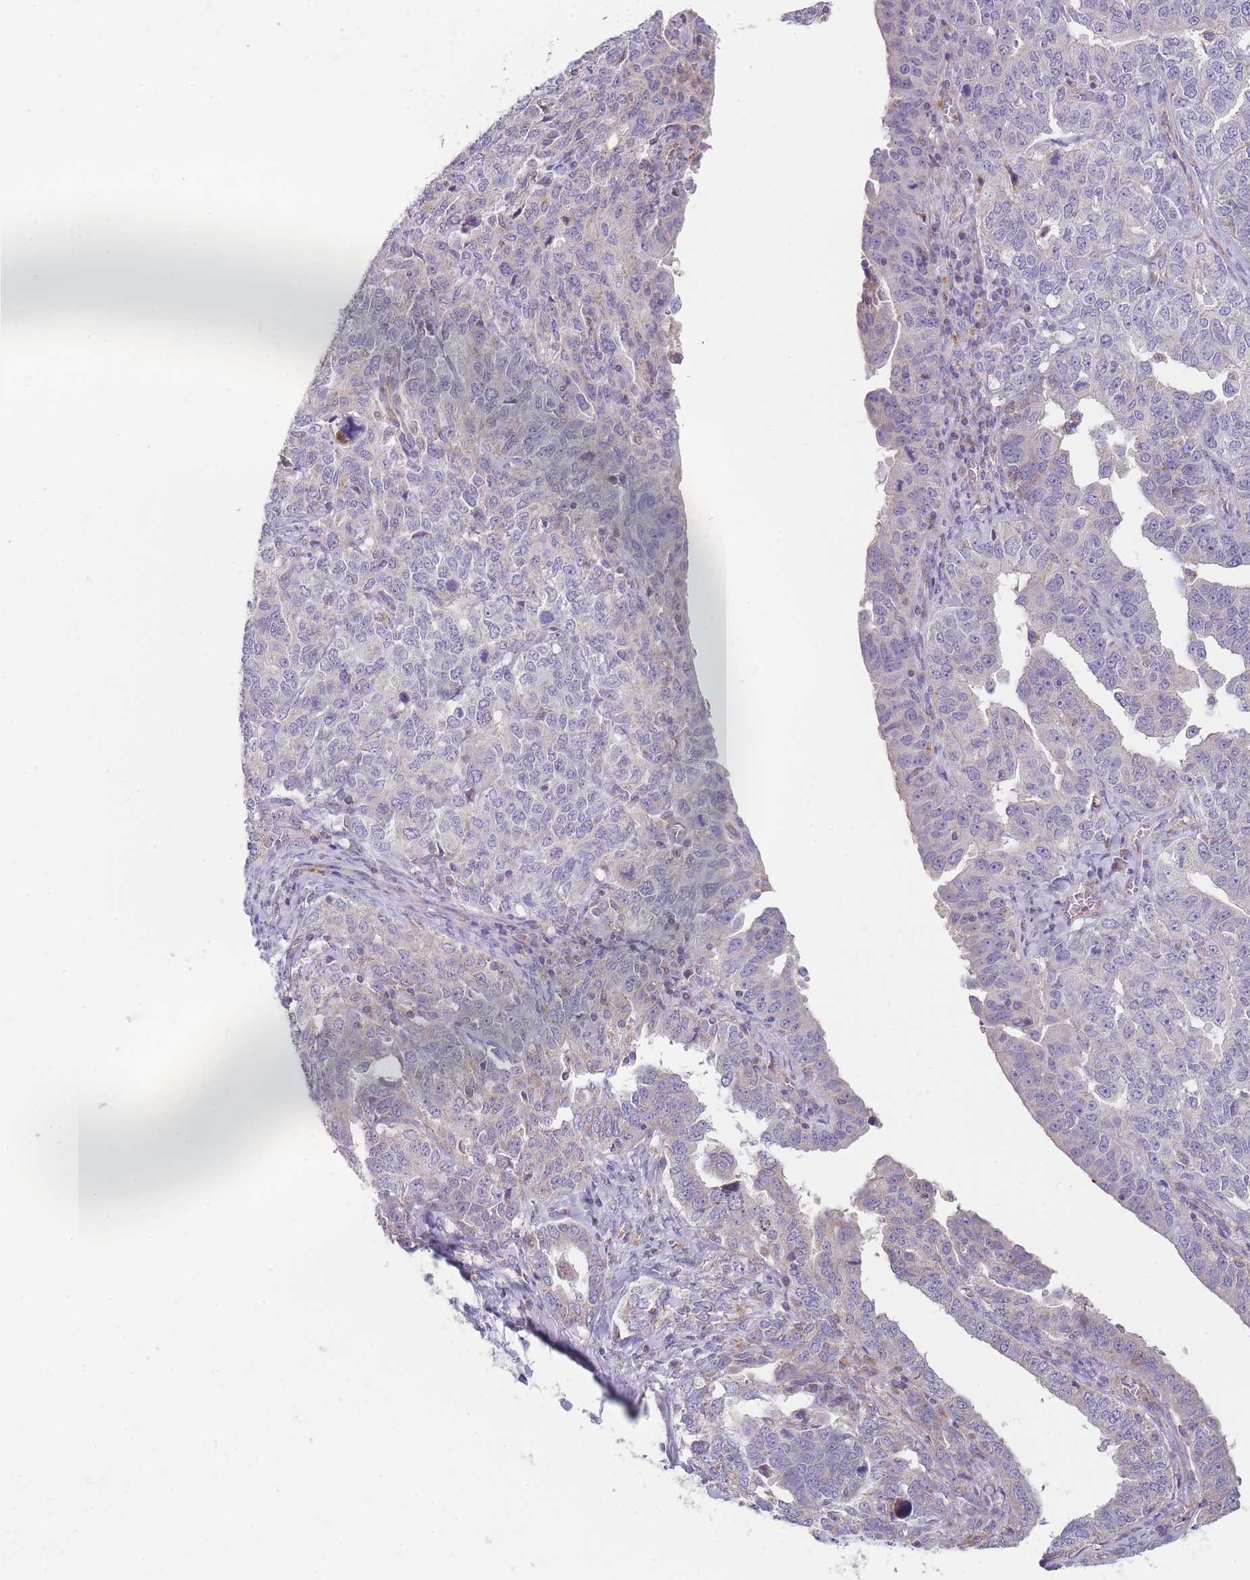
{"staining": {"intensity": "negative", "quantity": "none", "location": "none"}, "tissue": "ovarian cancer", "cell_type": "Tumor cells", "image_type": "cancer", "snomed": [{"axis": "morphology", "description": "Carcinoma, endometroid"}, {"axis": "topography", "description": "Ovary"}], "caption": "Ovarian cancer was stained to show a protein in brown. There is no significant staining in tumor cells.", "gene": "SMPD4", "patient": {"sex": "female", "age": 62}}